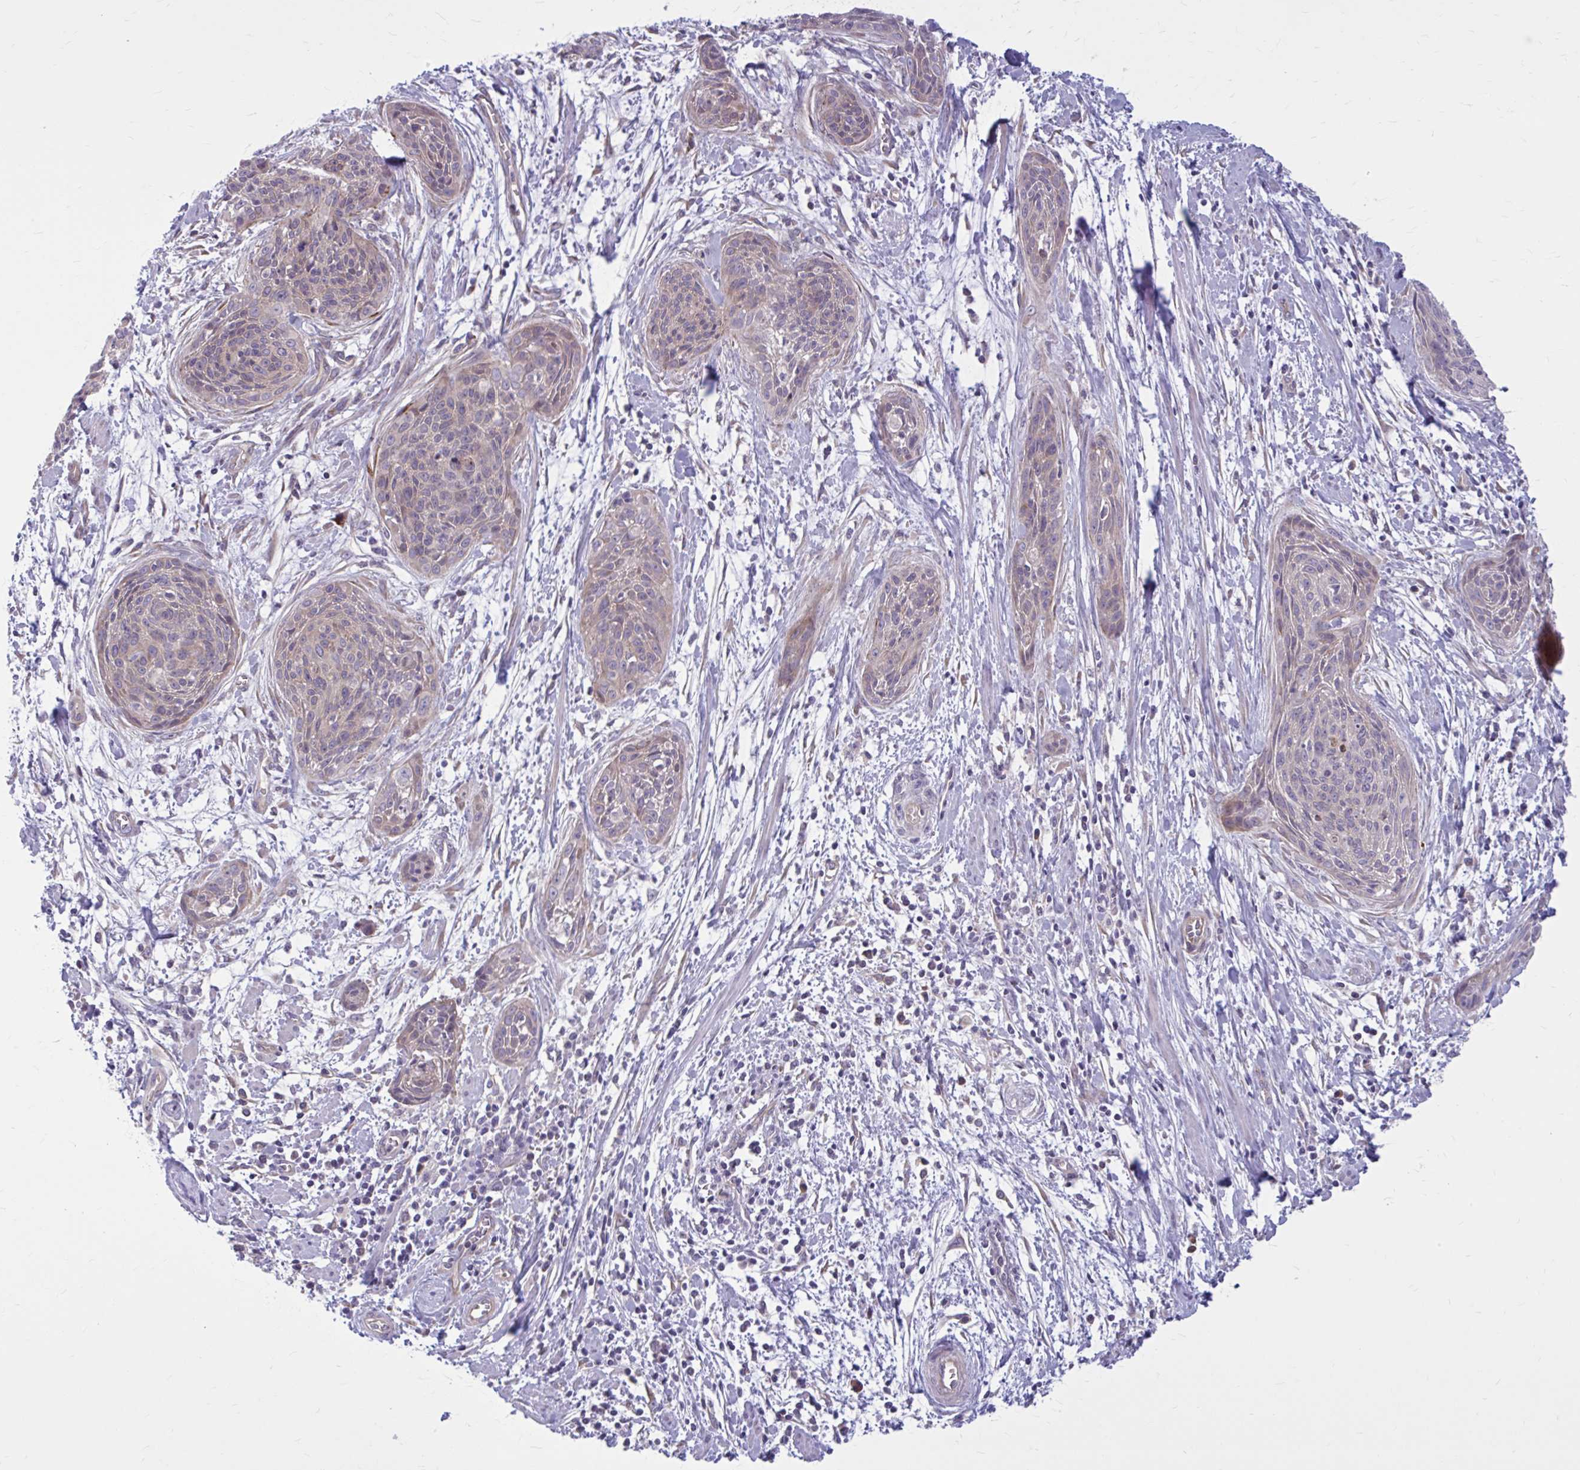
{"staining": {"intensity": "weak", "quantity": "25%-75%", "location": "cytoplasmic/membranous"}, "tissue": "cervical cancer", "cell_type": "Tumor cells", "image_type": "cancer", "snomed": [{"axis": "morphology", "description": "Squamous cell carcinoma, NOS"}, {"axis": "topography", "description": "Cervix"}], "caption": "Human squamous cell carcinoma (cervical) stained with a protein marker demonstrates weak staining in tumor cells.", "gene": "SNF8", "patient": {"sex": "female", "age": 55}}